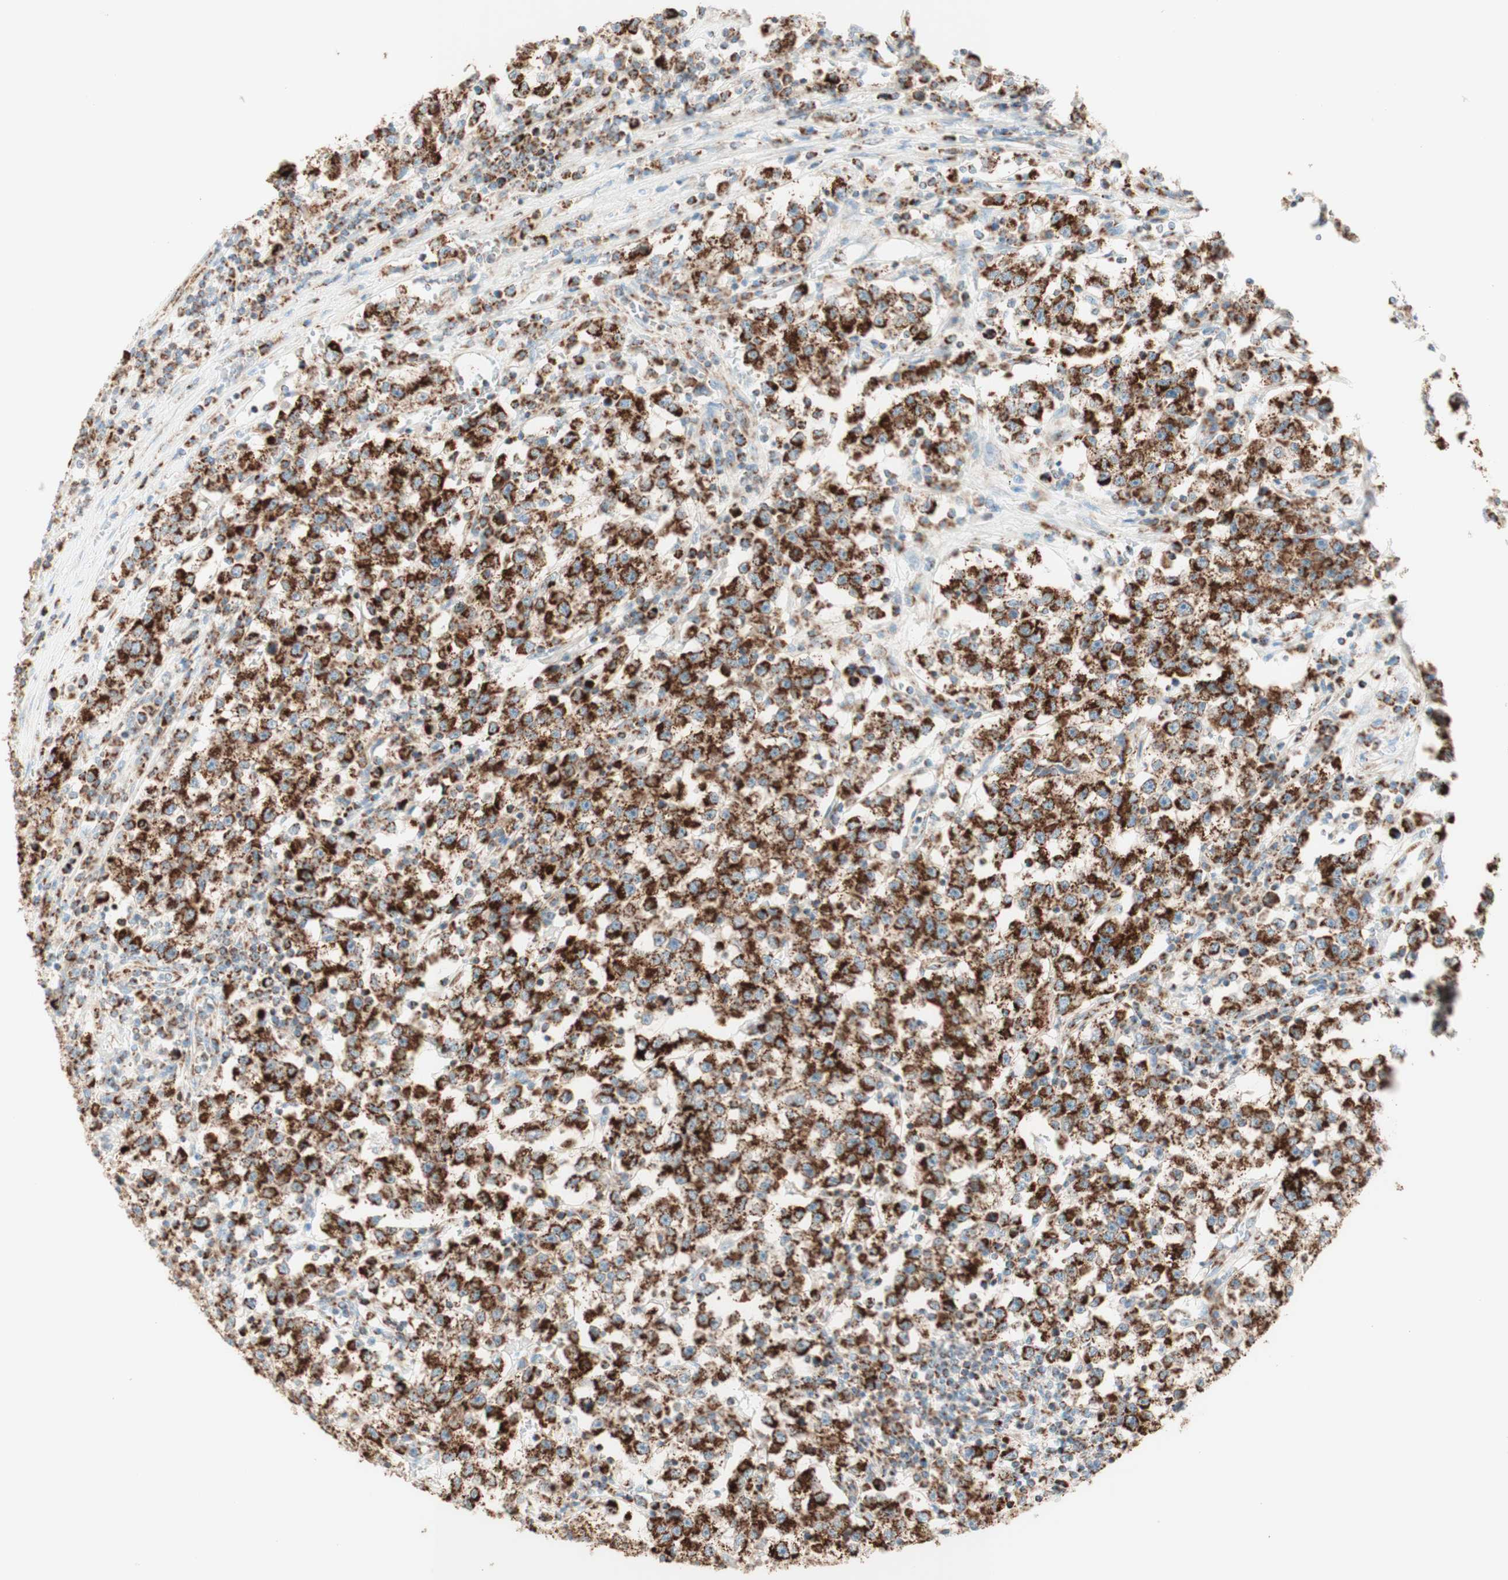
{"staining": {"intensity": "strong", "quantity": ">75%", "location": "cytoplasmic/membranous"}, "tissue": "testis cancer", "cell_type": "Tumor cells", "image_type": "cancer", "snomed": [{"axis": "morphology", "description": "Seminoma, NOS"}, {"axis": "topography", "description": "Testis"}], "caption": "Seminoma (testis) stained for a protein (brown) shows strong cytoplasmic/membranous positive staining in approximately >75% of tumor cells.", "gene": "TOMM20", "patient": {"sex": "male", "age": 22}}